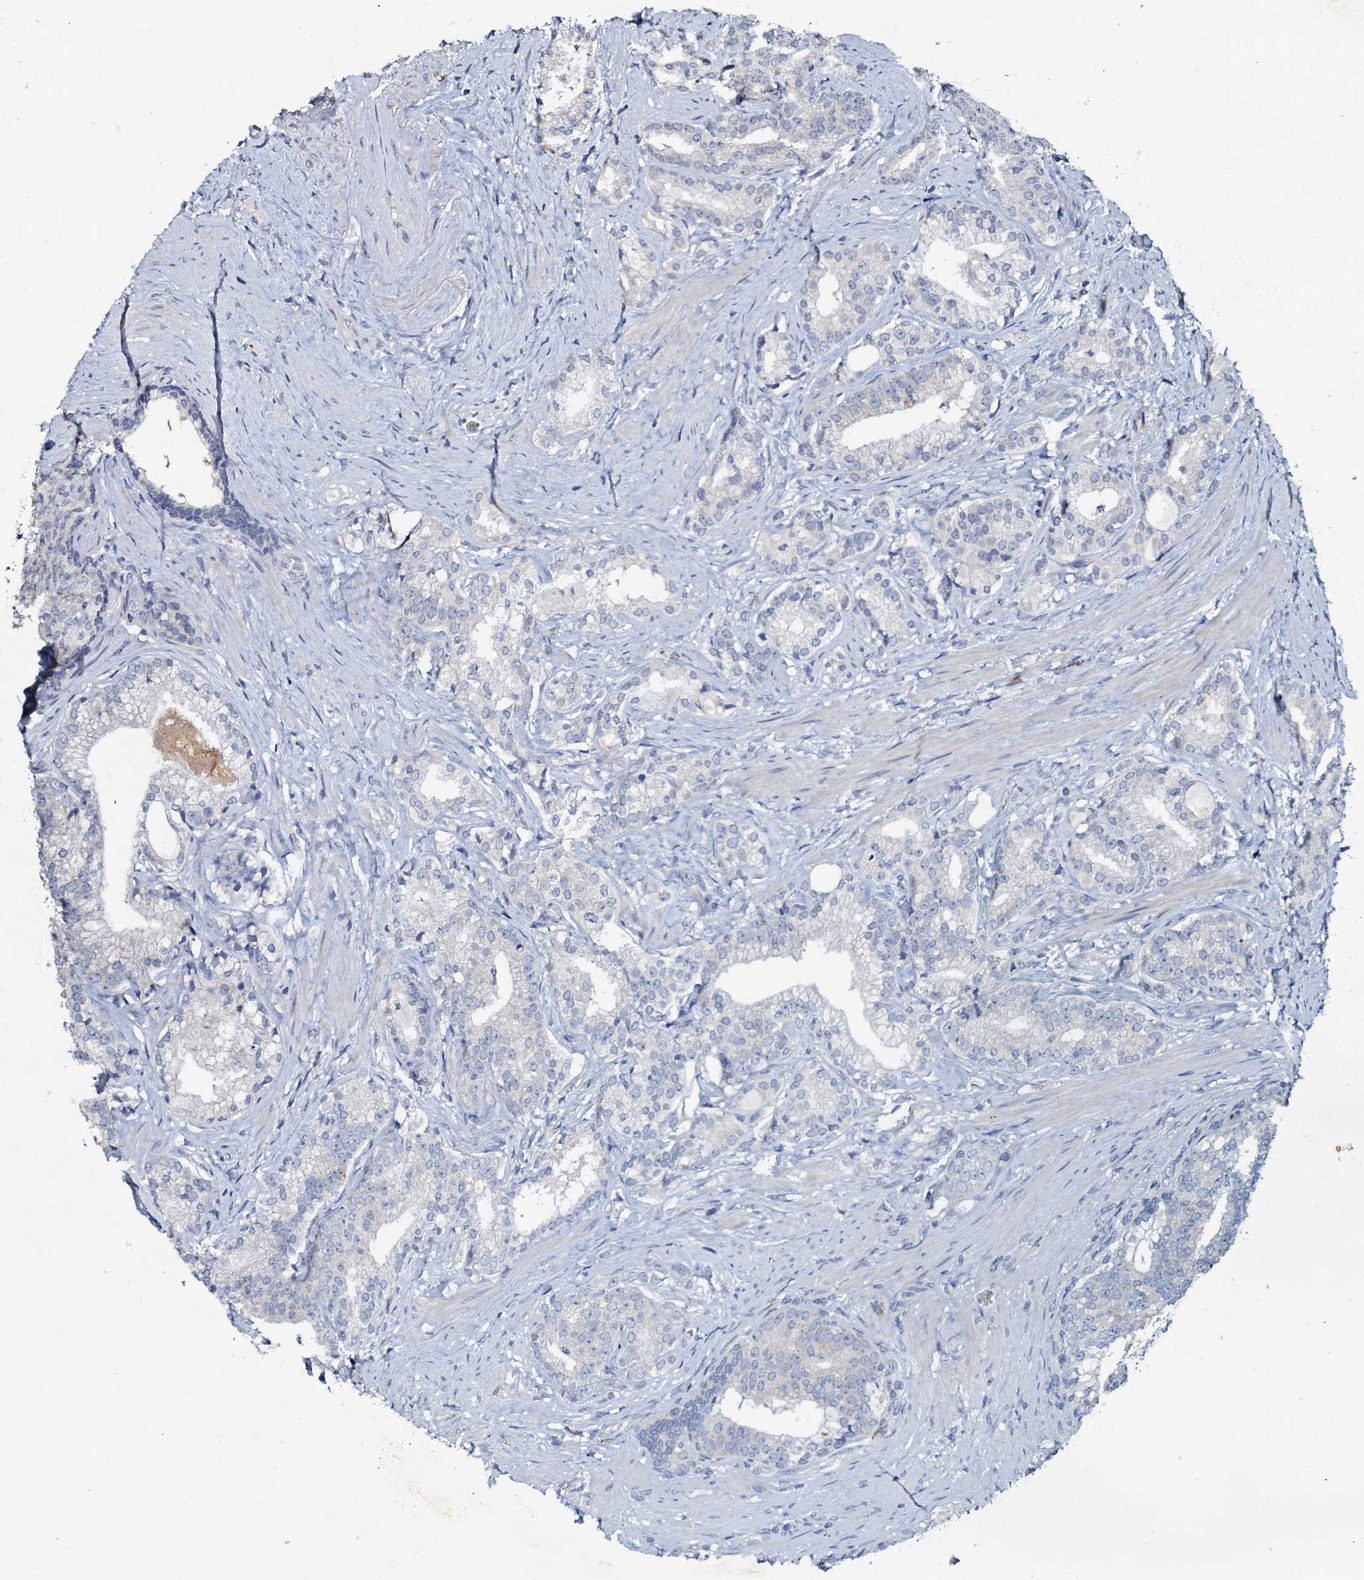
{"staining": {"intensity": "negative", "quantity": "none", "location": "none"}, "tissue": "prostate cancer", "cell_type": "Tumor cells", "image_type": "cancer", "snomed": [{"axis": "morphology", "description": "Adenocarcinoma, Low grade"}, {"axis": "topography", "description": "Prostate"}], "caption": "Immunohistochemistry (IHC) micrograph of adenocarcinoma (low-grade) (prostate) stained for a protein (brown), which reveals no positivity in tumor cells.", "gene": "OLAH", "patient": {"sex": "male", "age": 71}}